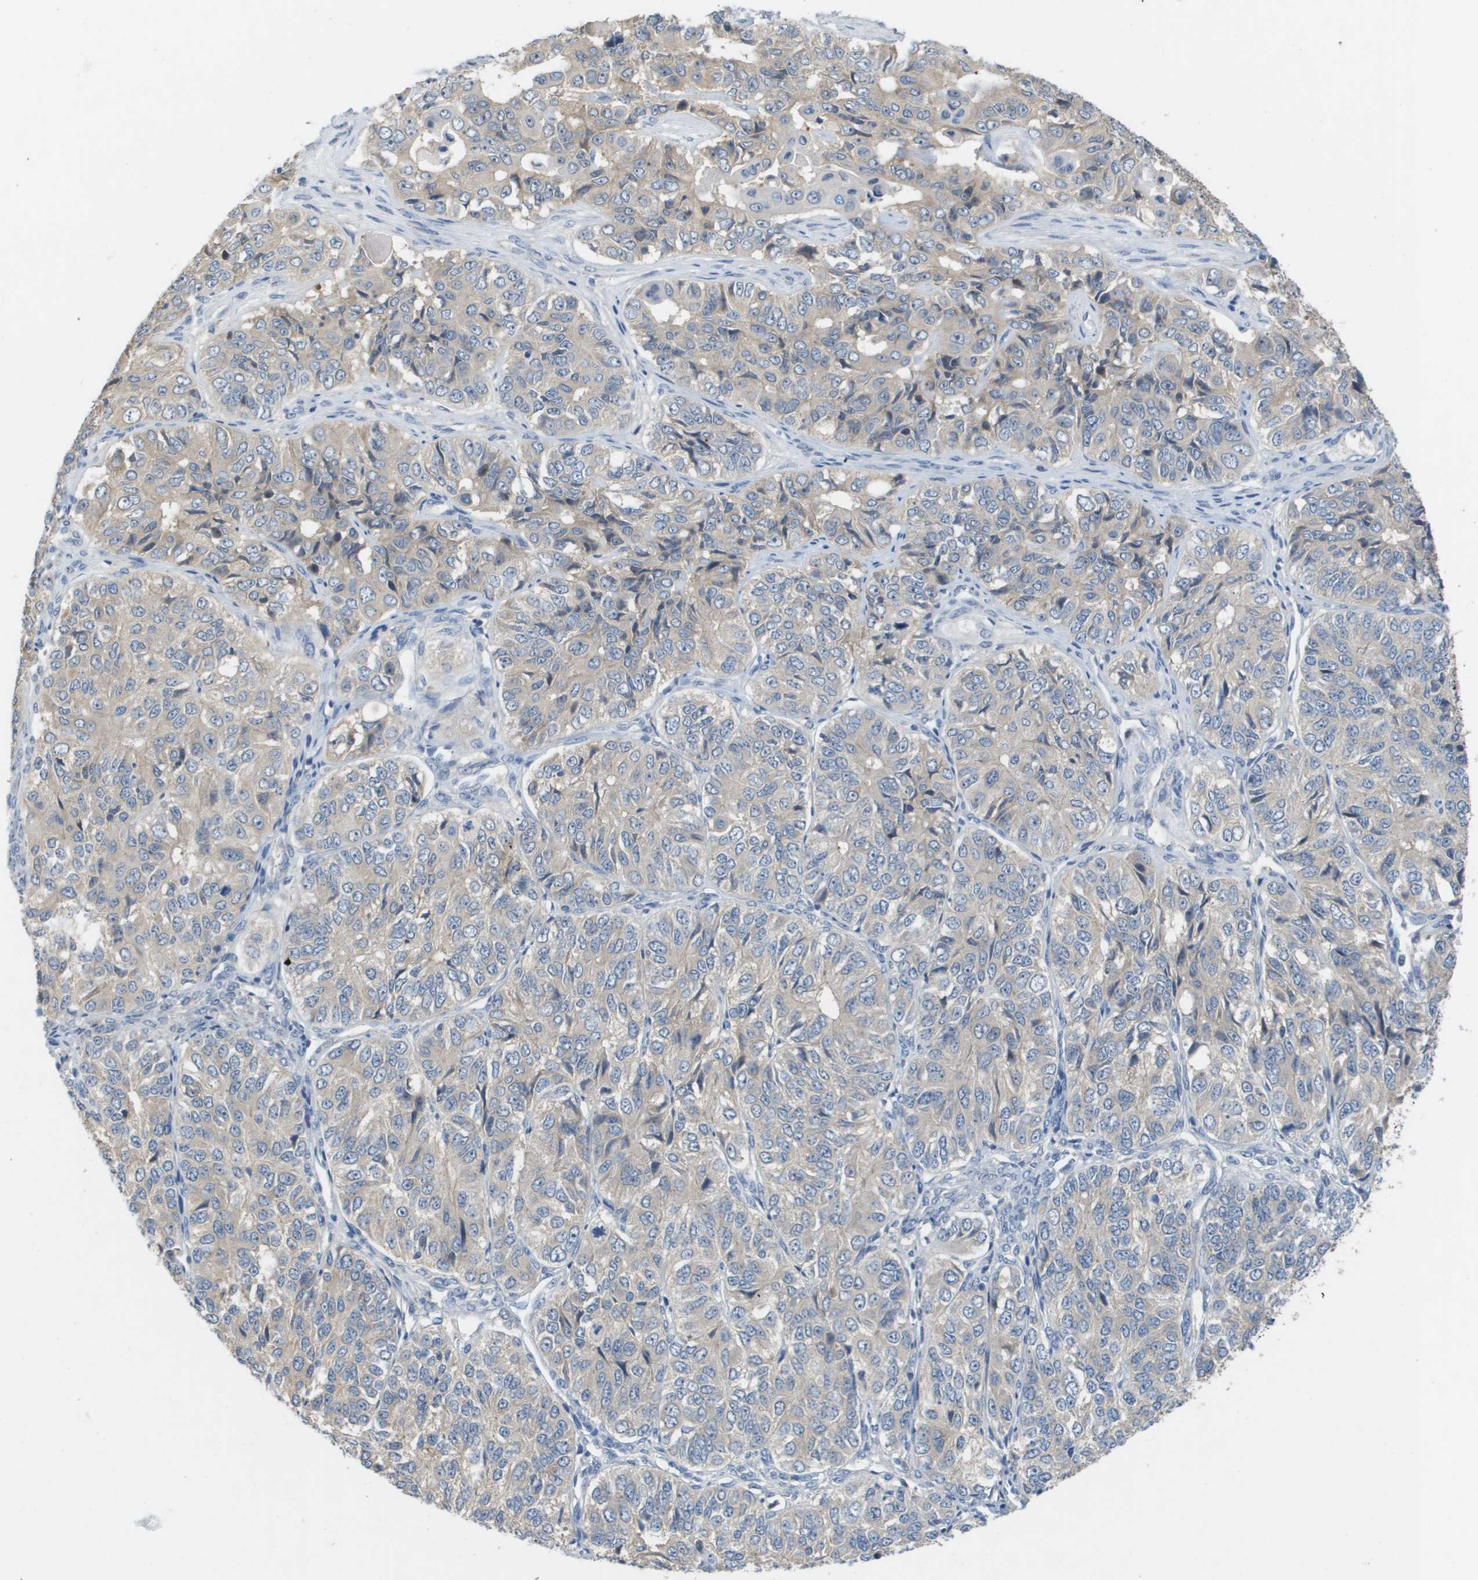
{"staining": {"intensity": "weak", "quantity": "<25%", "location": "cytoplasmic/membranous"}, "tissue": "ovarian cancer", "cell_type": "Tumor cells", "image_type": "cancer", "snomed": [{"axis": "morphology", "description": "Carcinoma, endometroid"}, {"axis": "topography", "description": "Ovary"}], "caption": "Immunohistochemistry micrograph of human endometroid carcinoma (ovarian) stained for a protein (brown), which reveals no positivity in tumor cells.", "gene": "UBA5", "patient": {"sex": "female", "age": 51}}